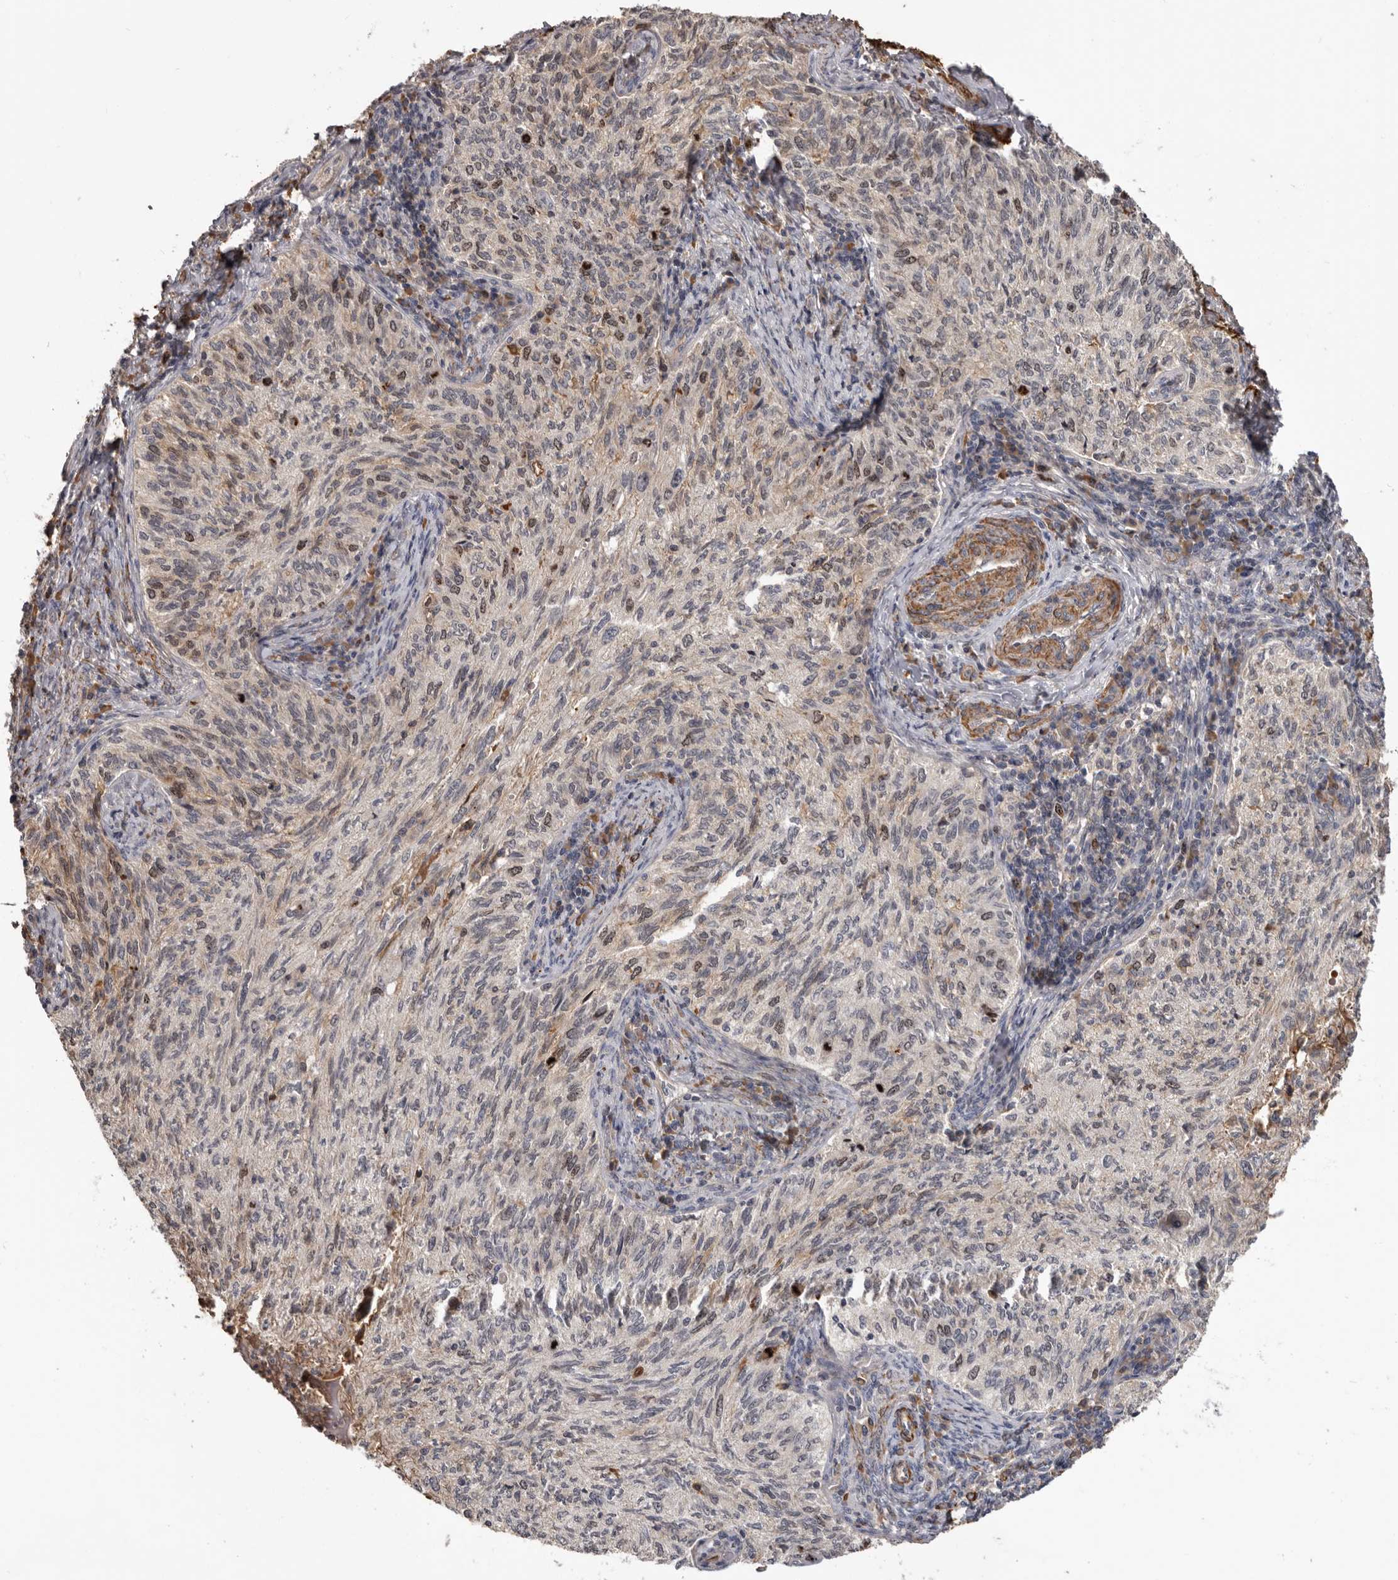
{"staining": {"intensity": "moderate", "quantity": "<25%", "location": "nuclear"}, "tissue": "cervical cancer", "cell_type": "Tumor cells", "image_type": "cancer", "snomed": [{"axis": "morphology", "description": "Squamous cell carcinoma, NOS"}, {"axis": "topography", "description": "Cervix"}], "caption": "A photomicrograph of human cervical cancer (squamous cell carcinoma) stained for a protein exhibits moderate nuclear brown staining in tumor cells. Nuclei are stained in blue.", "gene": "CDCA8", "patient": {"sex": "female", "age": 30}}